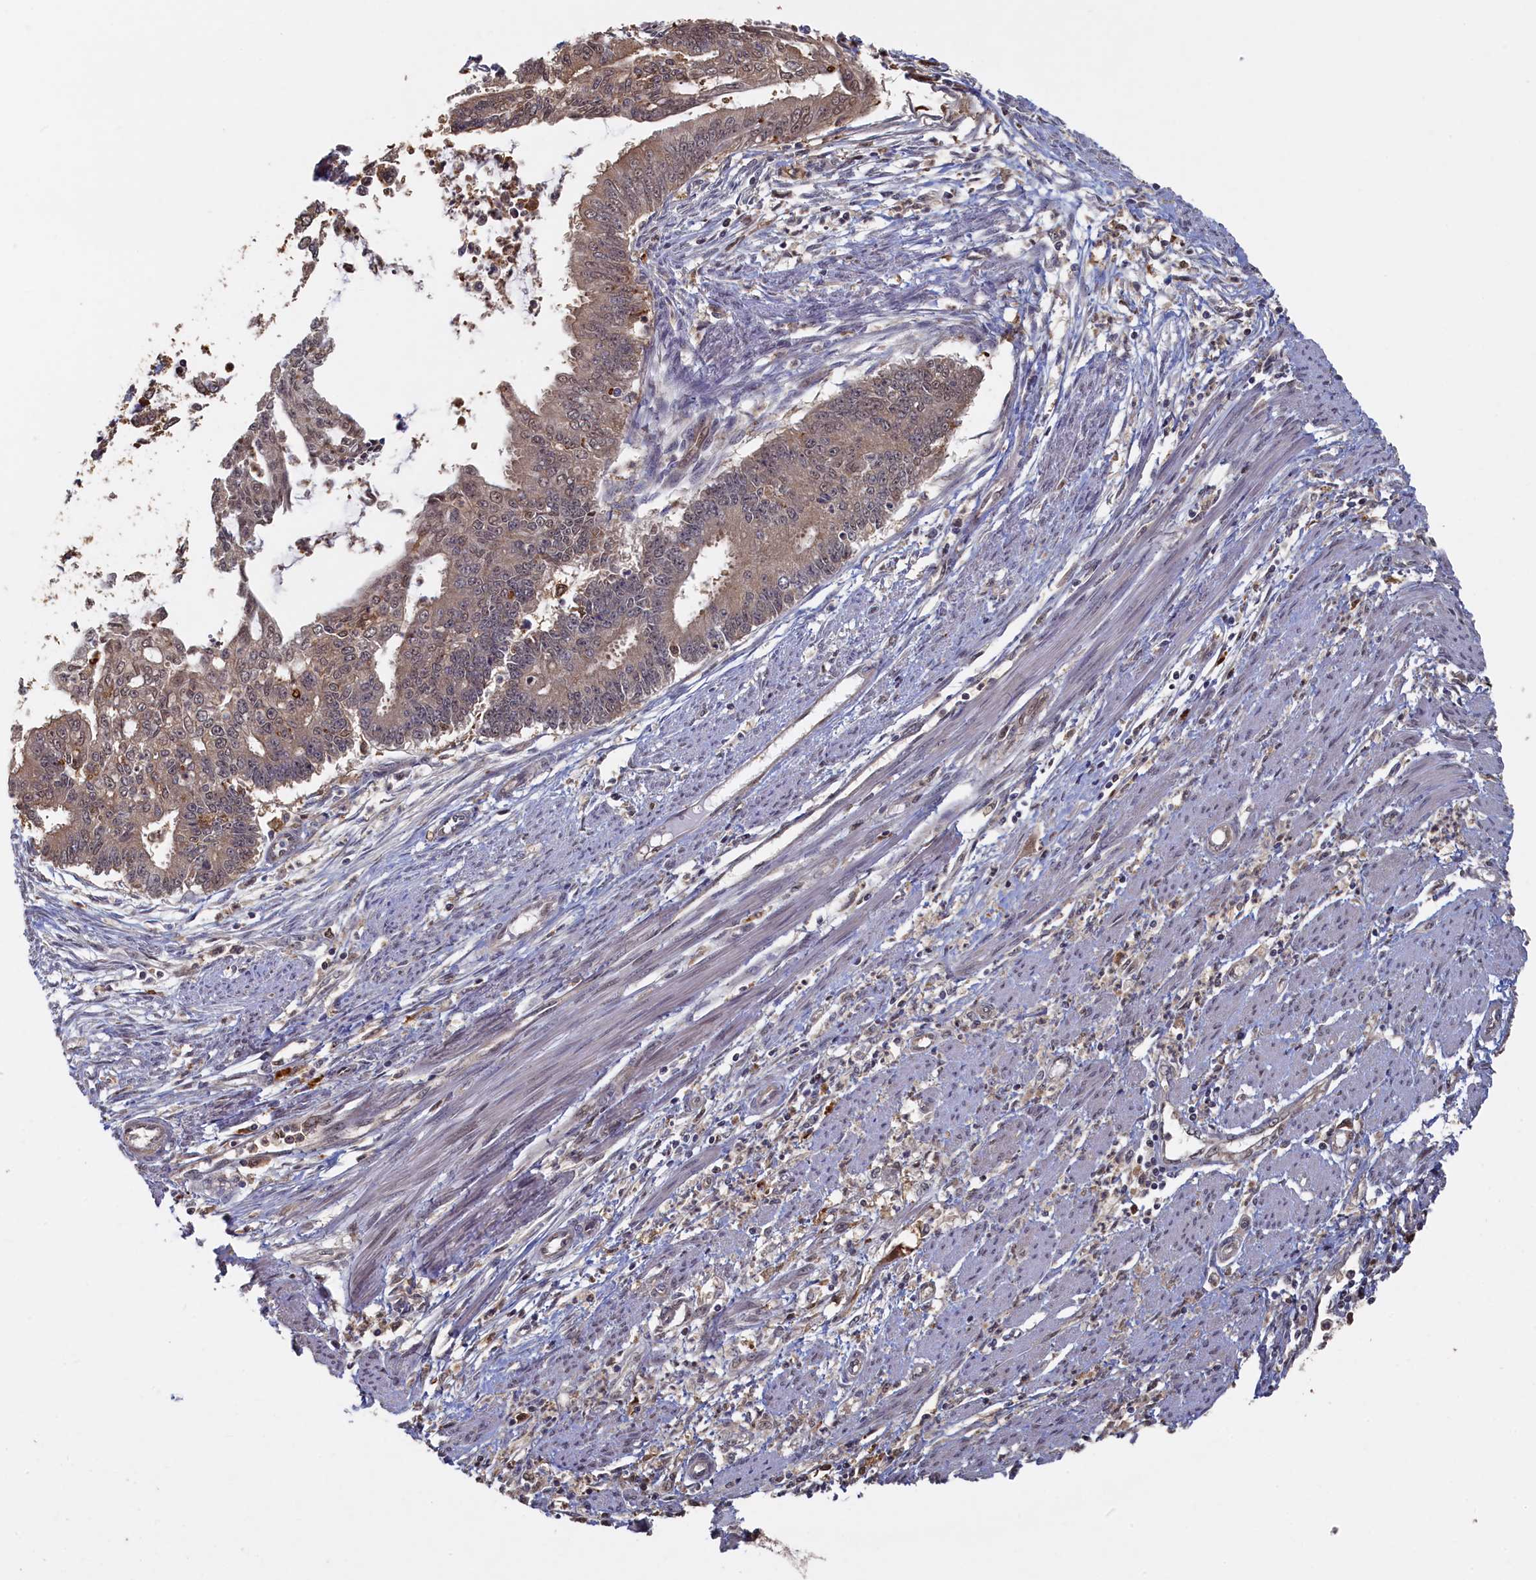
{"staining": {"intensity": "weak", "quantity": "25%-75%", "location": "cytoplasmic/membranous,nuclear"}, "tissue": "endometrial cancer", "cell_type": "Tumor cells", "image_type": "cancer", "snomed": [{"axis": "morphology", "description": "Adenocarcinoma, NOS"}, {"axis": "topography", "description": "Endometrium"}], "caption": "Immunohistochemistry (IHC) (DAB) staining of human endometrial adenocarcinoma shows weak cytoplasmic/membranous and nuclear protein staining in about 25%-75% of tumor cells.", "gene": "UCHL3", "patient": {"sex": "female", "age": 73}}